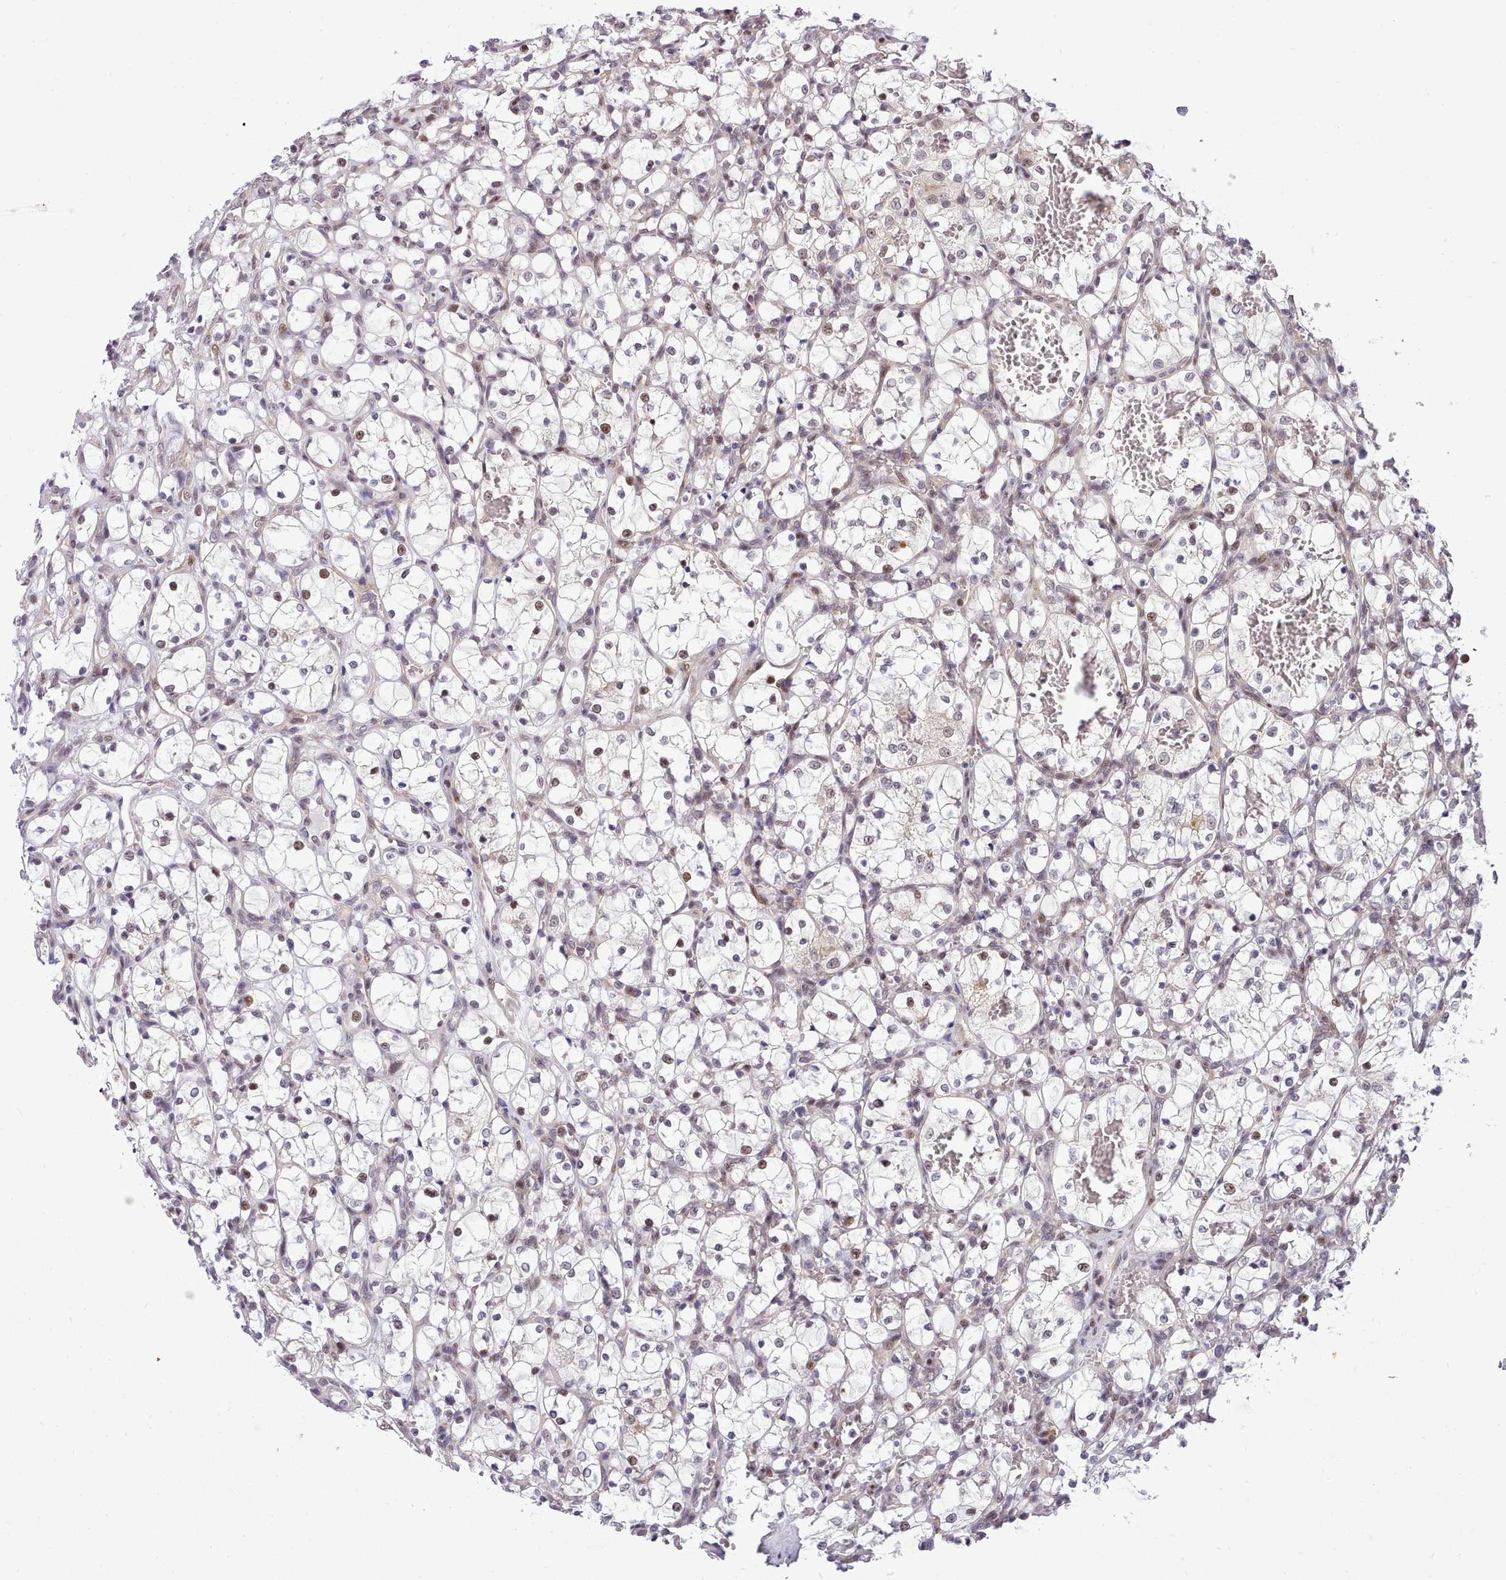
{"staining": {"intensity": "moderate", "quantity": "<25%", "location": "nuclear"}, "tissue": "renal cancer", "cell_type": "Tumor cells", "image_type": "cancer", "snomed": [{"axis": "morphology", "description": "Adenocarcinoma, NOS"}, {"axis": "topography", "description": "Kidney"}], "caption": "Brown immunohistochemical staining in human adenocarcinoma (renal) reveals moderate nuclear positivity in approximately <25% of tumor cells. The protein is stained brown, and the nuclei are stained in blue (DAB (3,3'-diaminobenzidine) IHC with brightfield microscopy, high magnification).", "gene": "HOXB7", "patient": {"sex": "female", "age": 69}}